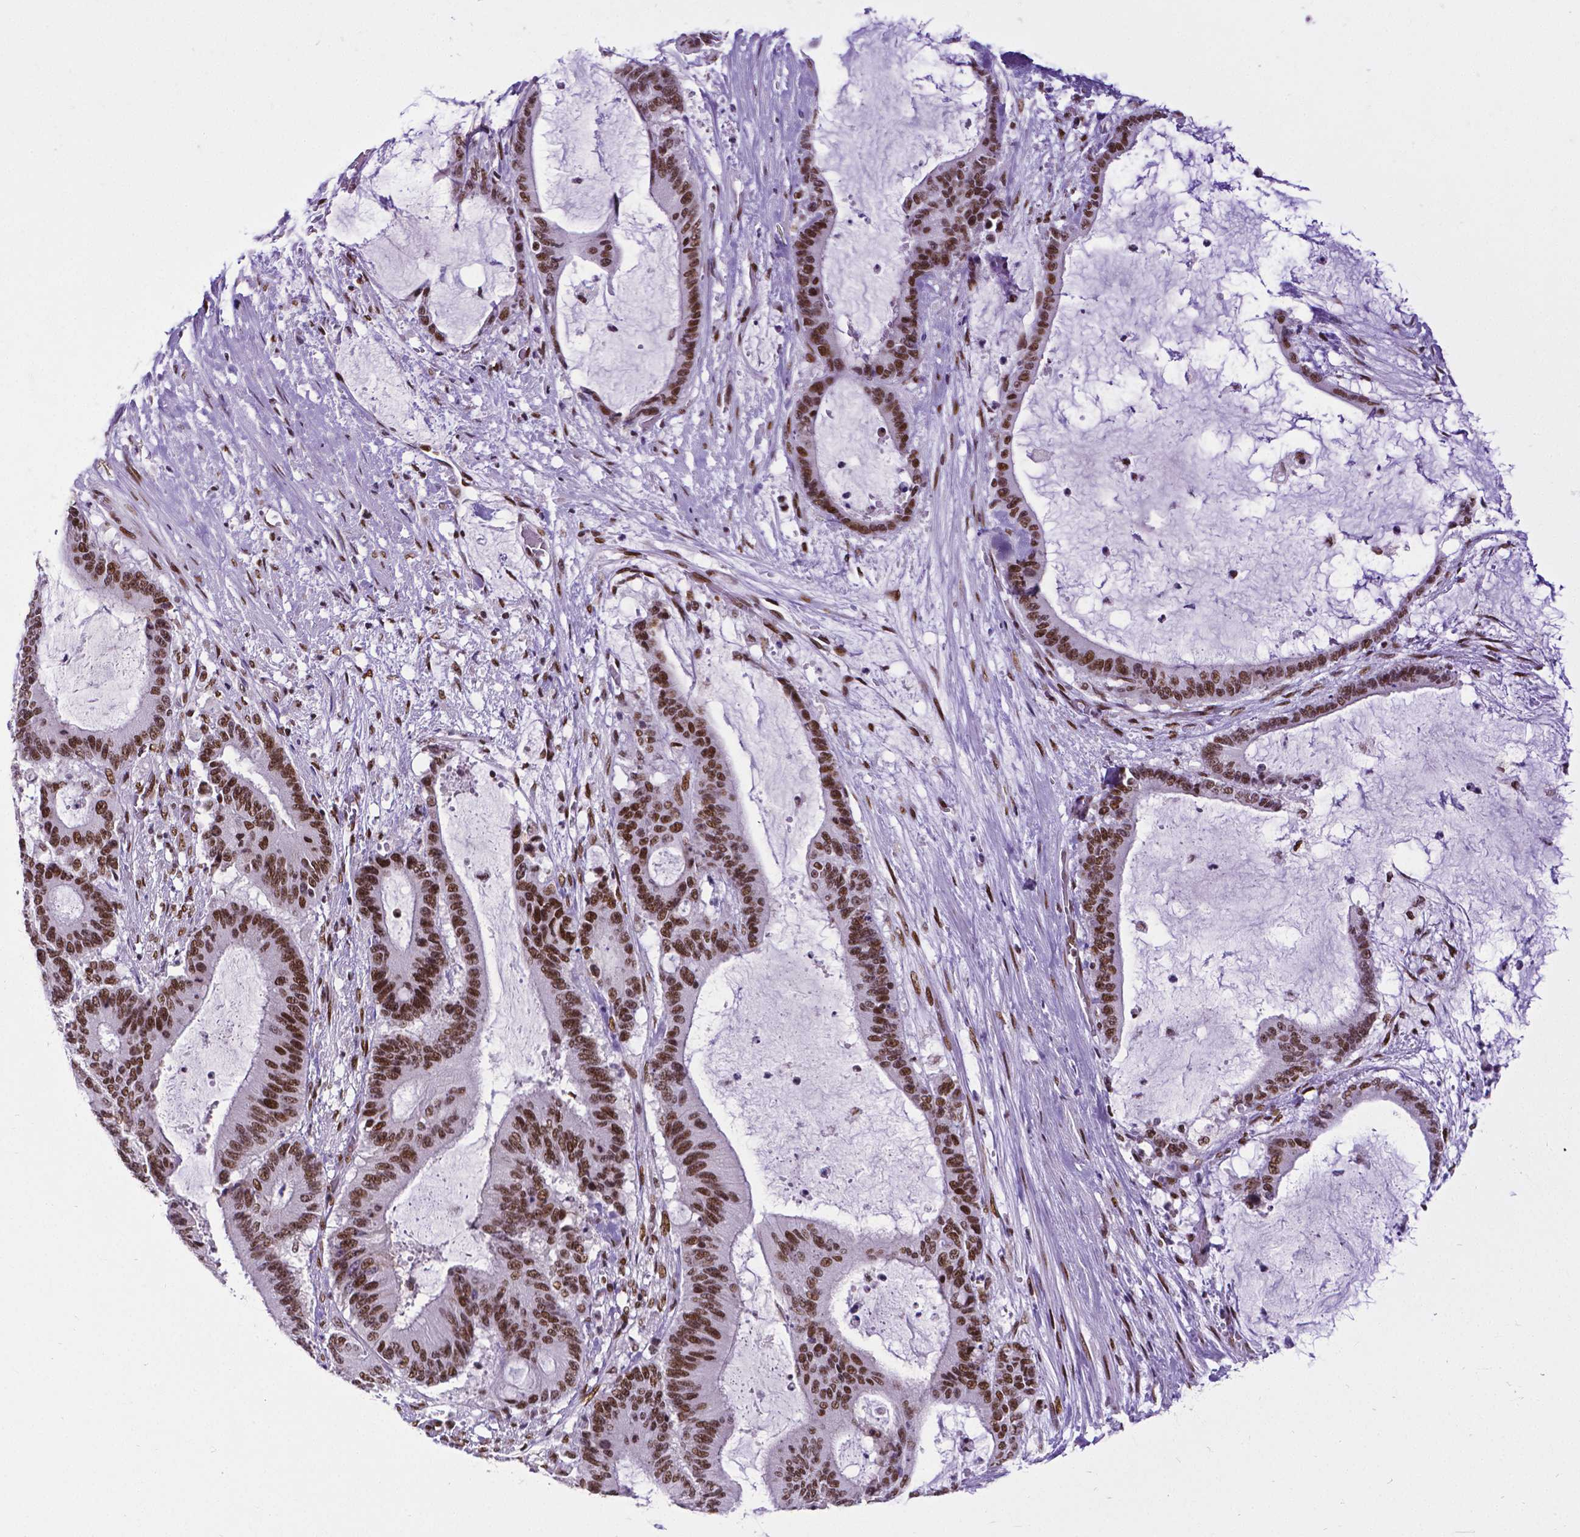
{"staining": {"intensity": "strong", "quantity": ">75%", "location": "nuclear"}, "tissue": "liver cancer", "cell_type": "Tumor cells", "image_type": "cancer", "snomed": [{"axis": "morphology", "description": "Normal tissue, NOS"}, {"axis": "morphology", "description": "Cholangiocarcinoma"}, {"axis": "topography", "description": "Liver"}, {"axis": "topography", "description": "Peripheral nerve tissue"}], "caption": "Human liver cancer stained with a protein marker shows strong staining in tumor cells.", "gene": "REST", "patient": {"sex": "female", "age": 73}}